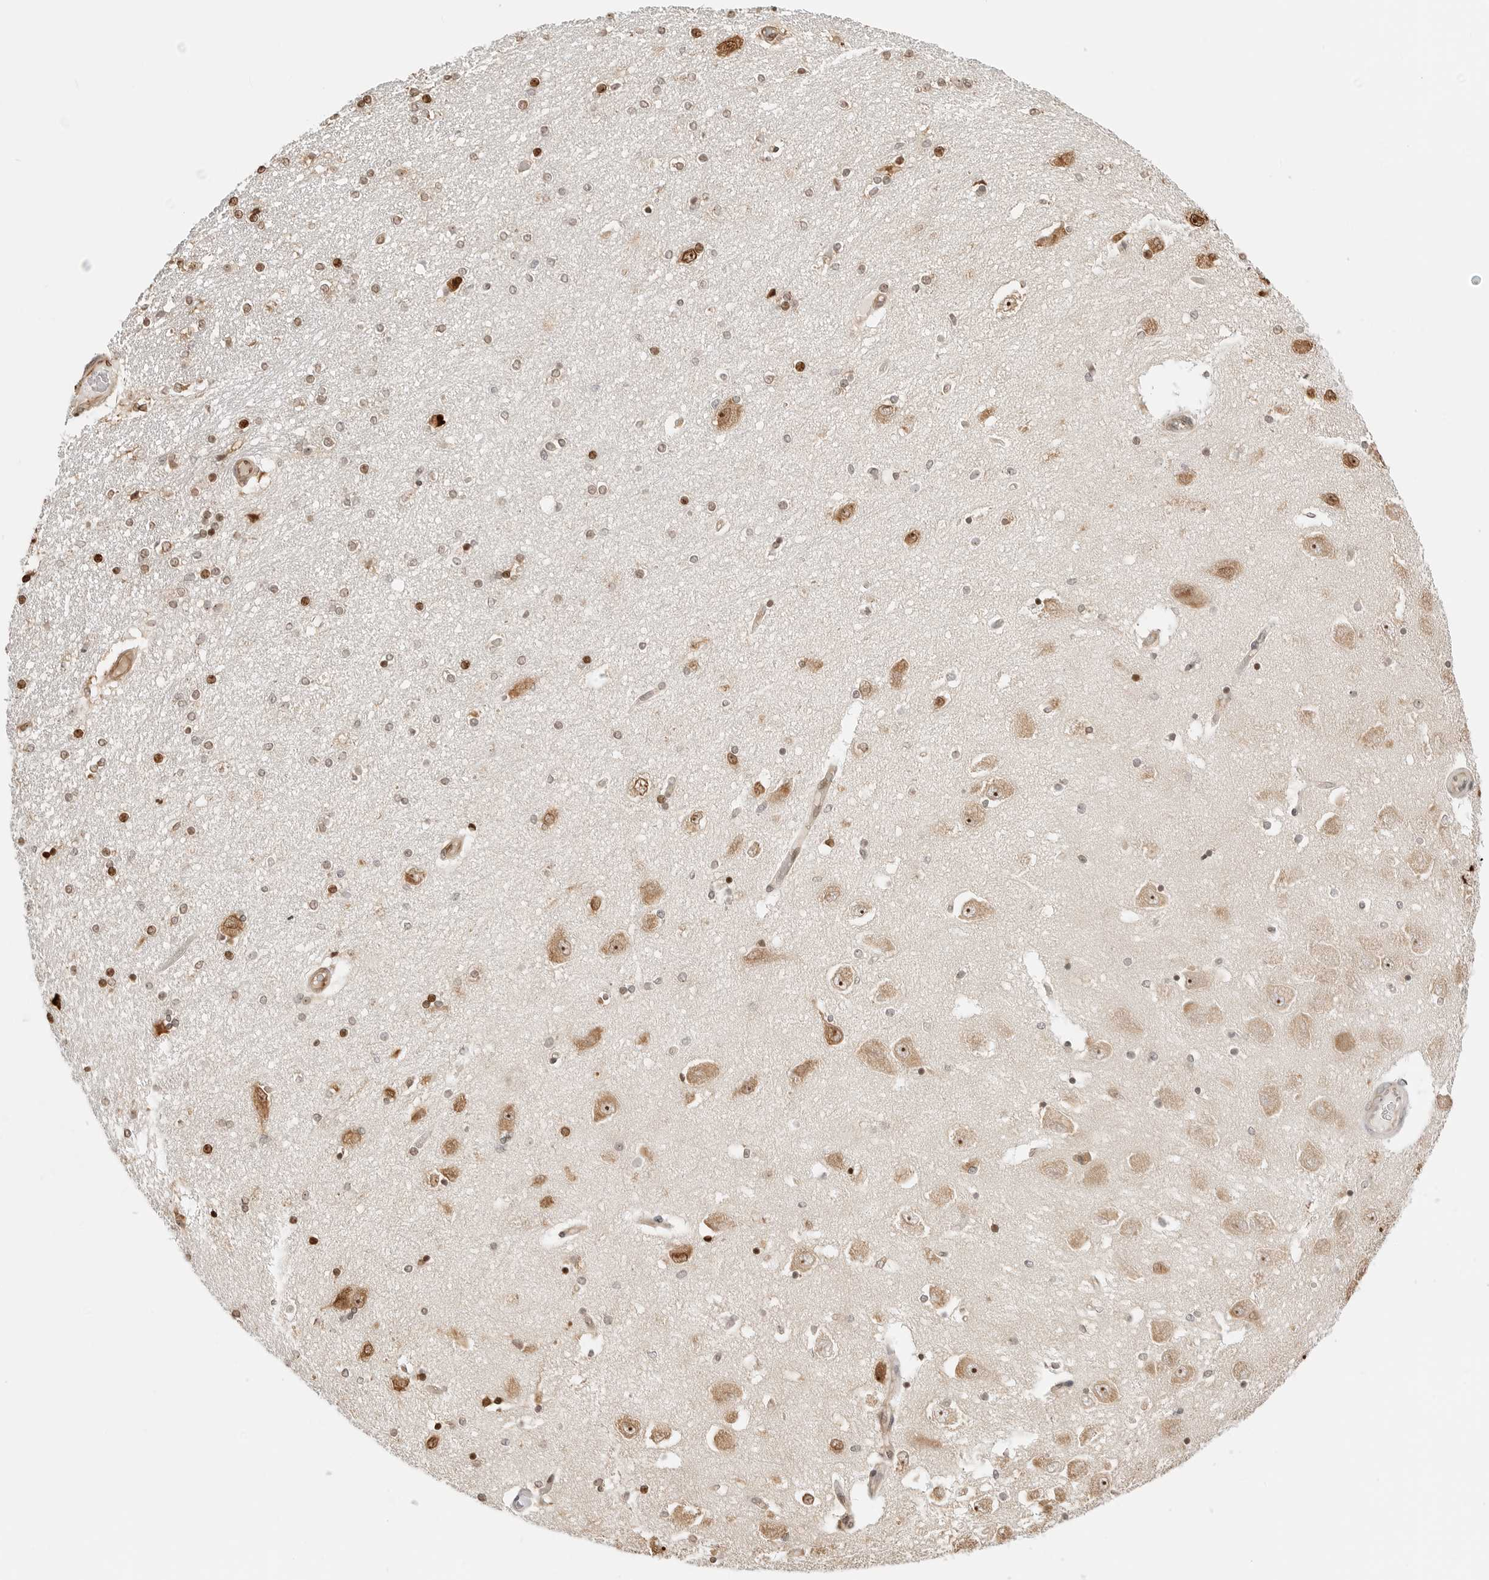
{"staining": {"intensity": "moderate", "quantity": "25%-75%", "location": "nuclear"}, "tissue": "hippocampus", "cell_type": "Glial cells", "image_type": "normal", "snomed": [{"axis": "morphology", "description": "Normal tissue, NOS"}, {"axis": "topography", "description": "Hippocampus"}], "caption": "Immunohistochemical staining of unremarkable hippocampus demonstrates medium levels of moderate nuclear positivity in about 25%-75% of glial cells.", "gene": "FKBP14", "patient": {"sex": "female", "age": 54}}